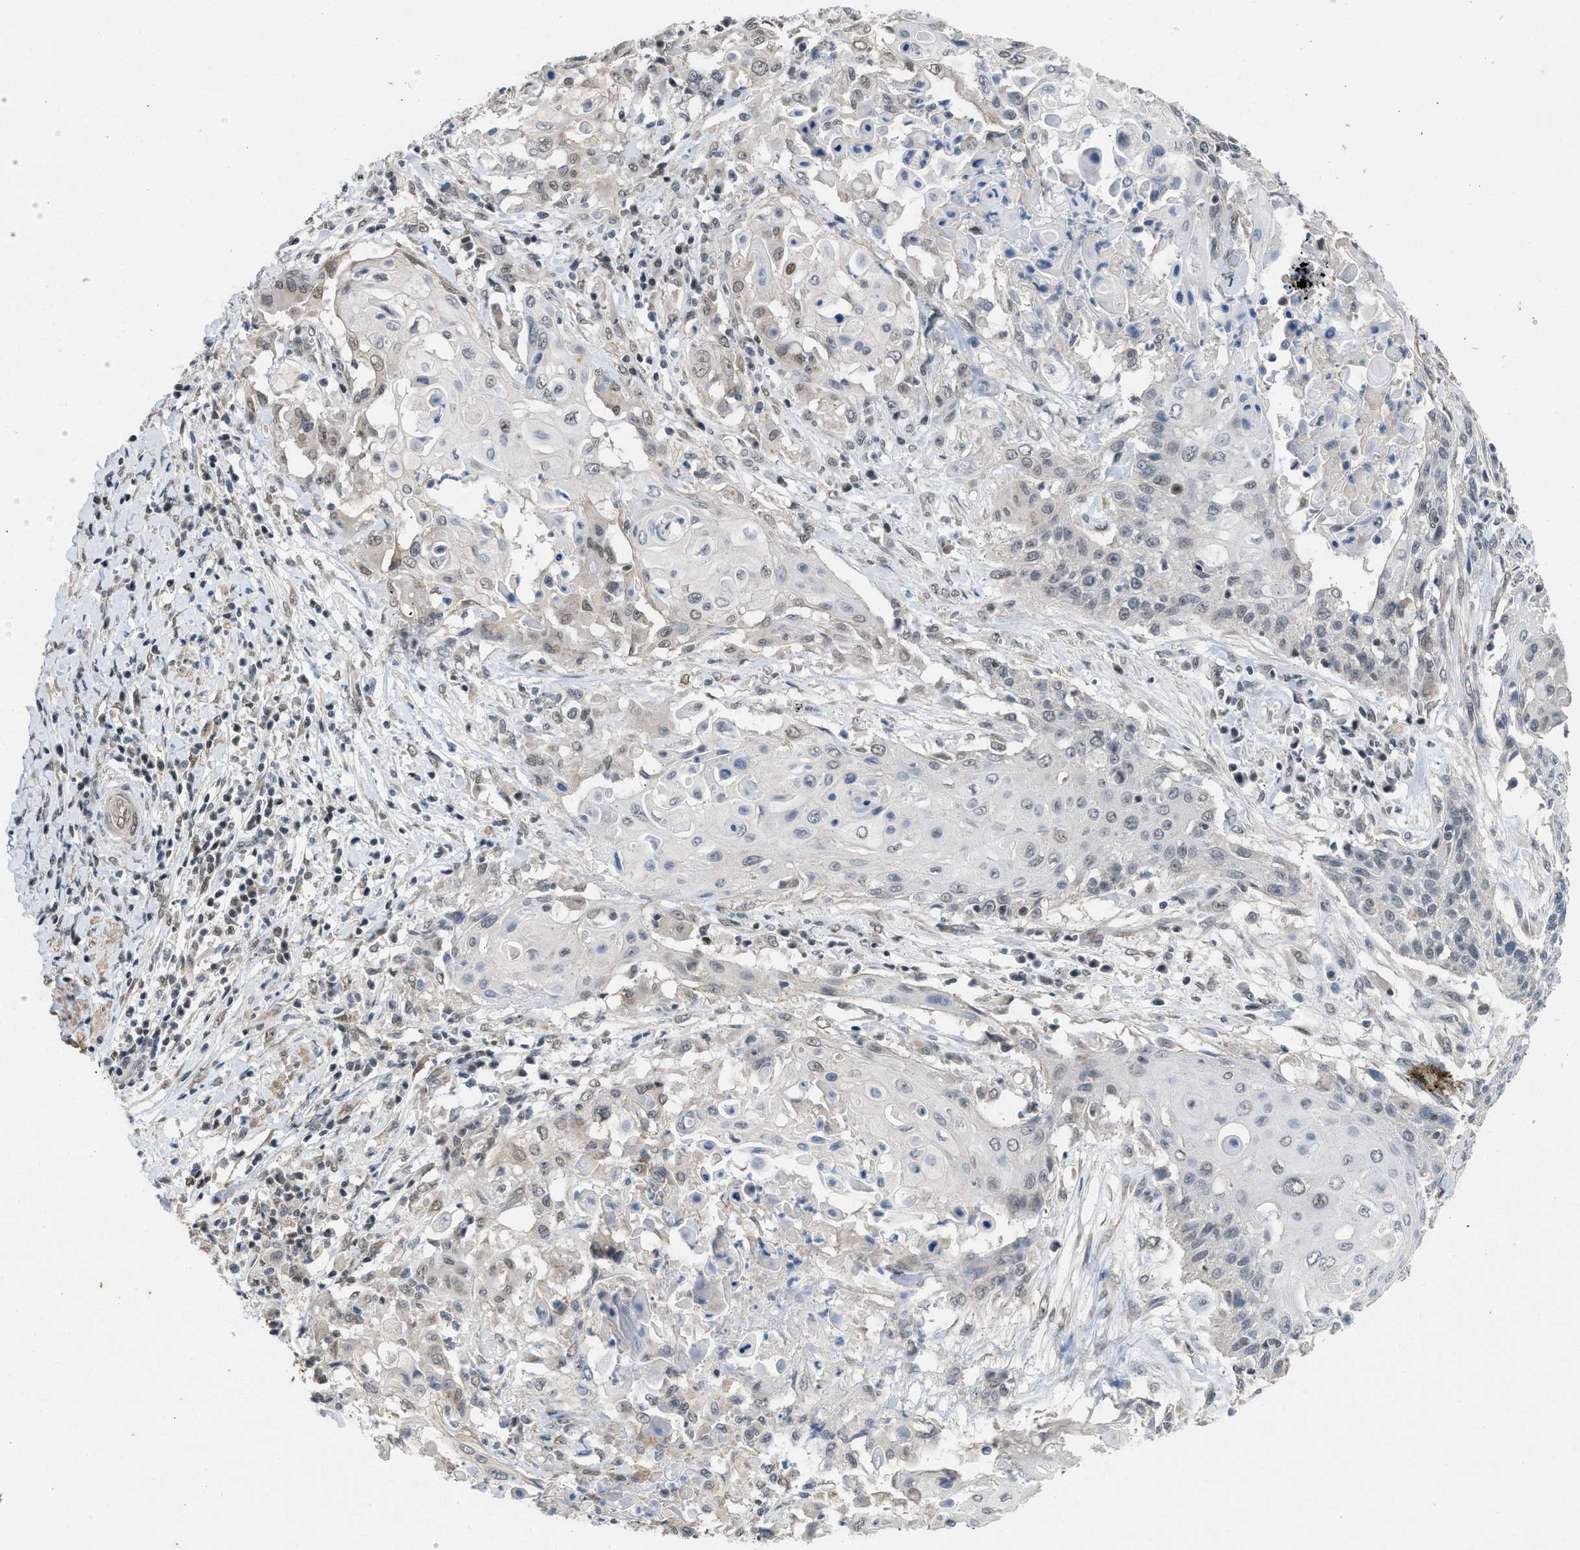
{"staining": {"intensity": "negative", "quantity": "none", "location": "none"}, "tissue": "cervical cancer", "cell_type": "Tumor cells", "image_type": "cancer", "snomed": [{"axis": "morphology", "description": "Squamous cell carcinoma, NOS"}, {"axis": "topography", "description": "Cervix"}], "caption": "This is an immunohistochemistry photomicrograph of human cervical cancer. There is no expression in tumor cells.", "gene": "TERF2IP", "patient": {"sex": "female", "age": 39}}